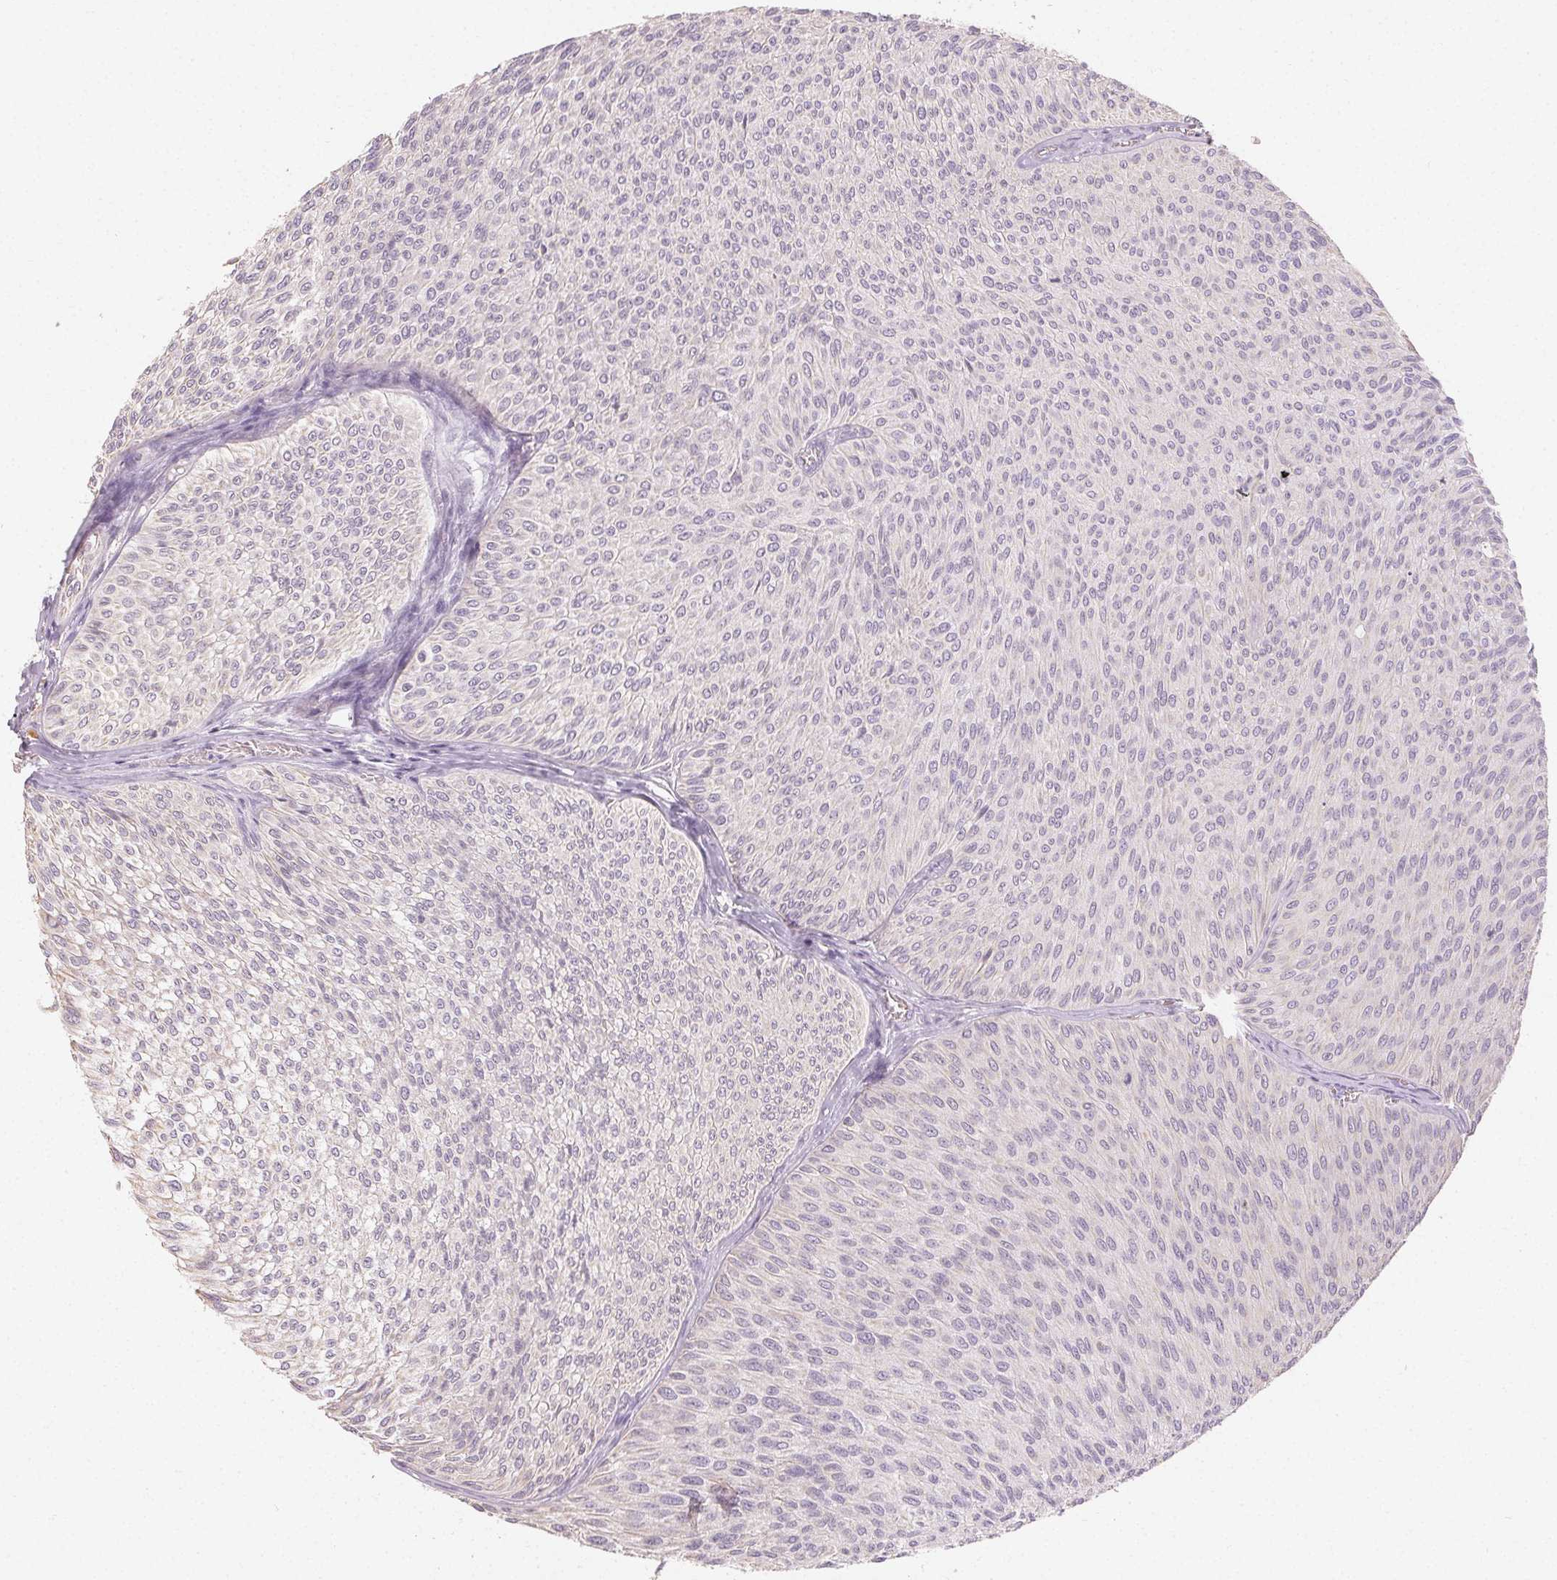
{"staining": {"intensity": "negative", "quantity": "none", "location": "none"}, "tissue": "urothelial cancer", "cell_type": "Tumor cells", "image_type": "cancer", "snomed": [{"axis": "morphology", "description": "Urothelial carcinoma, Low grade"}, {"axis": "topography", "description": "Urinary bladder"}], "caption": "The micrograph demonstrates no significant expression in tumor cells of urothelial cancer.", "gene": "LVRN", "patient": {"sex": "male", "age": 91}}